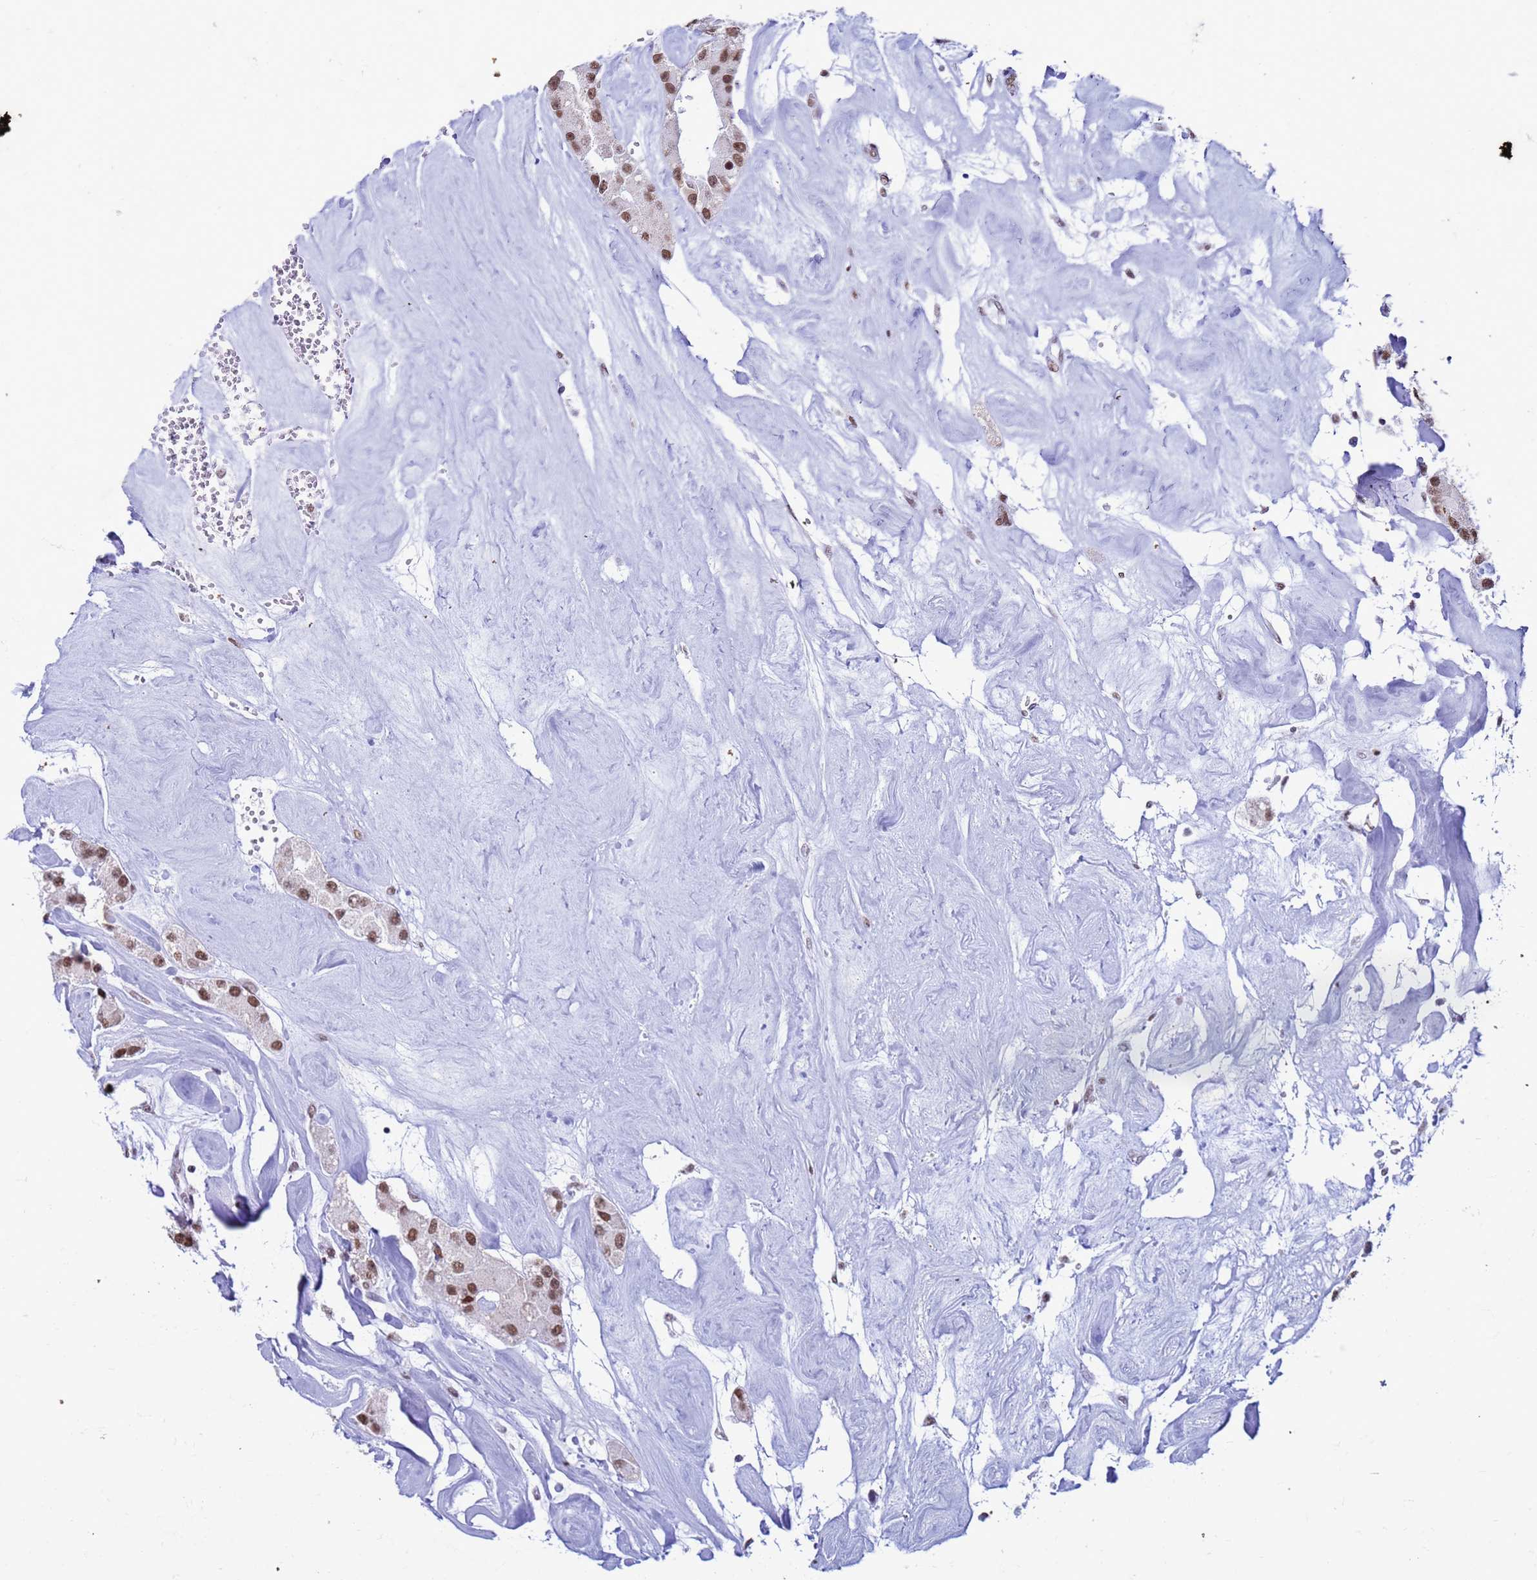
{"staining": {"intensity": "moderate", "quantity": ">75%", "location": "nuclear"}, "tissue": "carcinoid", "cell_type": "Tumor cells", "image_type": "cancer", "snomed": [{"axis": "morphology", "description": "Carcinoid, malignant, NOS"}, {"axis": "topography", "description": "Pancreas"}], "caption": "DAB immunohistochemical staining of carcinoid exhibits moderate nuclear protein expression in approximately >75% of tumor cells.", "gene": "FAM170B", "patient": {"sex": "male", "age": 41}}